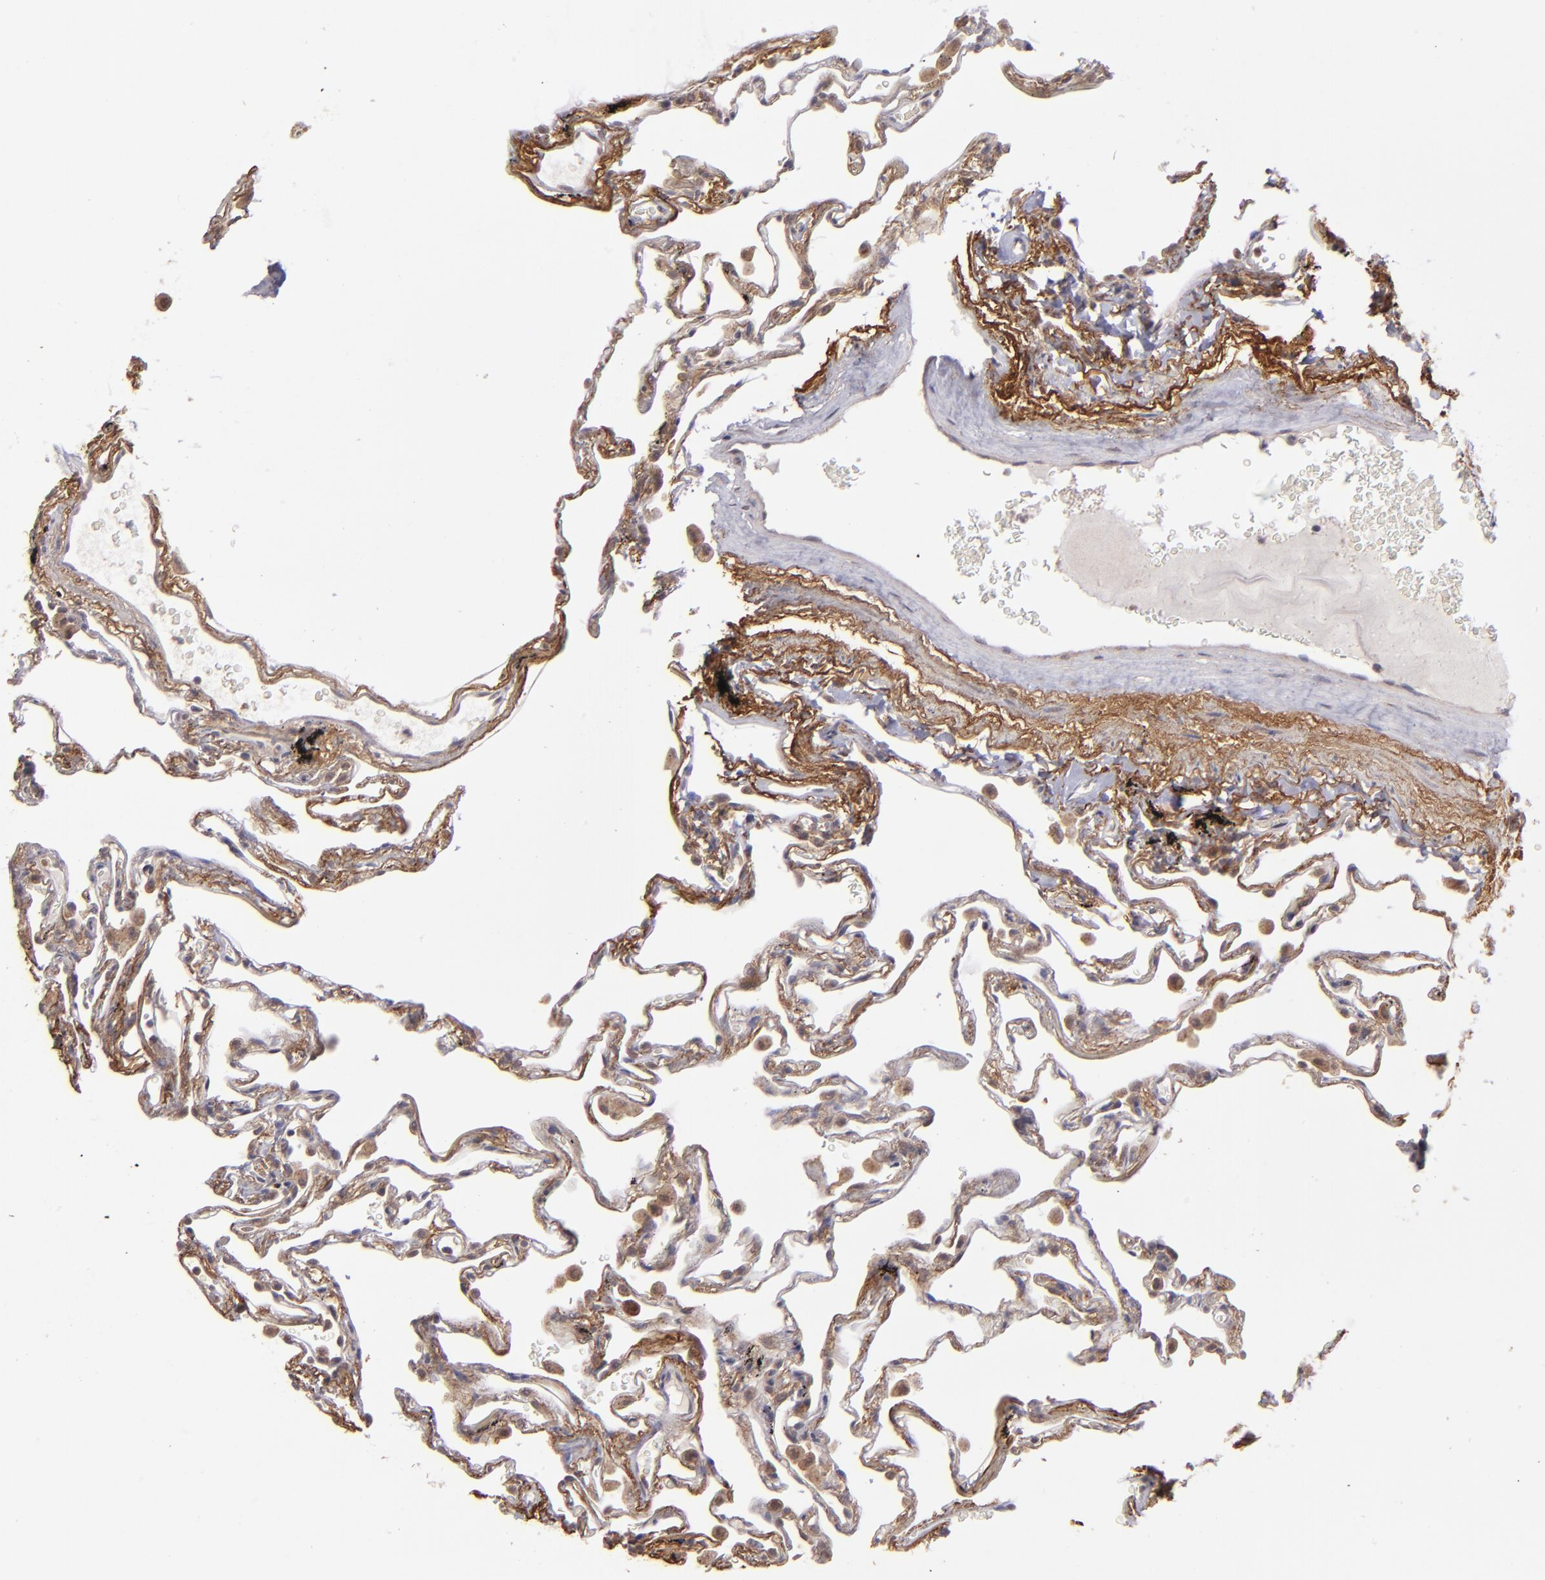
{"staining": {"intensity": "weak", "quantity": "<25%", "location": "cytoplasmic/membranous"}, "tissue": "lung", "cell_type": "Alveolar cells", "image_type": "normal", "snomed": [{"axis": "morphology", "description": "Normal tissue, NOS"}, {"axis": "morphology", "description": "Inflammation, NOS"}, {"axis": "topography", "description": "Lung"}], "caption": "High magnification brightfield microscopy of benign lung stained with DAB (3,3'-diaminobenzidine) (brown) and counterstained with hematoxylin (blue): alveolar cells show no significant staining. Brightfield microscopy of IHC stained with DAB (brown) and hematoxylin (blue), captured at high magnification.", "gene": "ZFYVE1", "patient": {"sex": "male", "age": 69}}